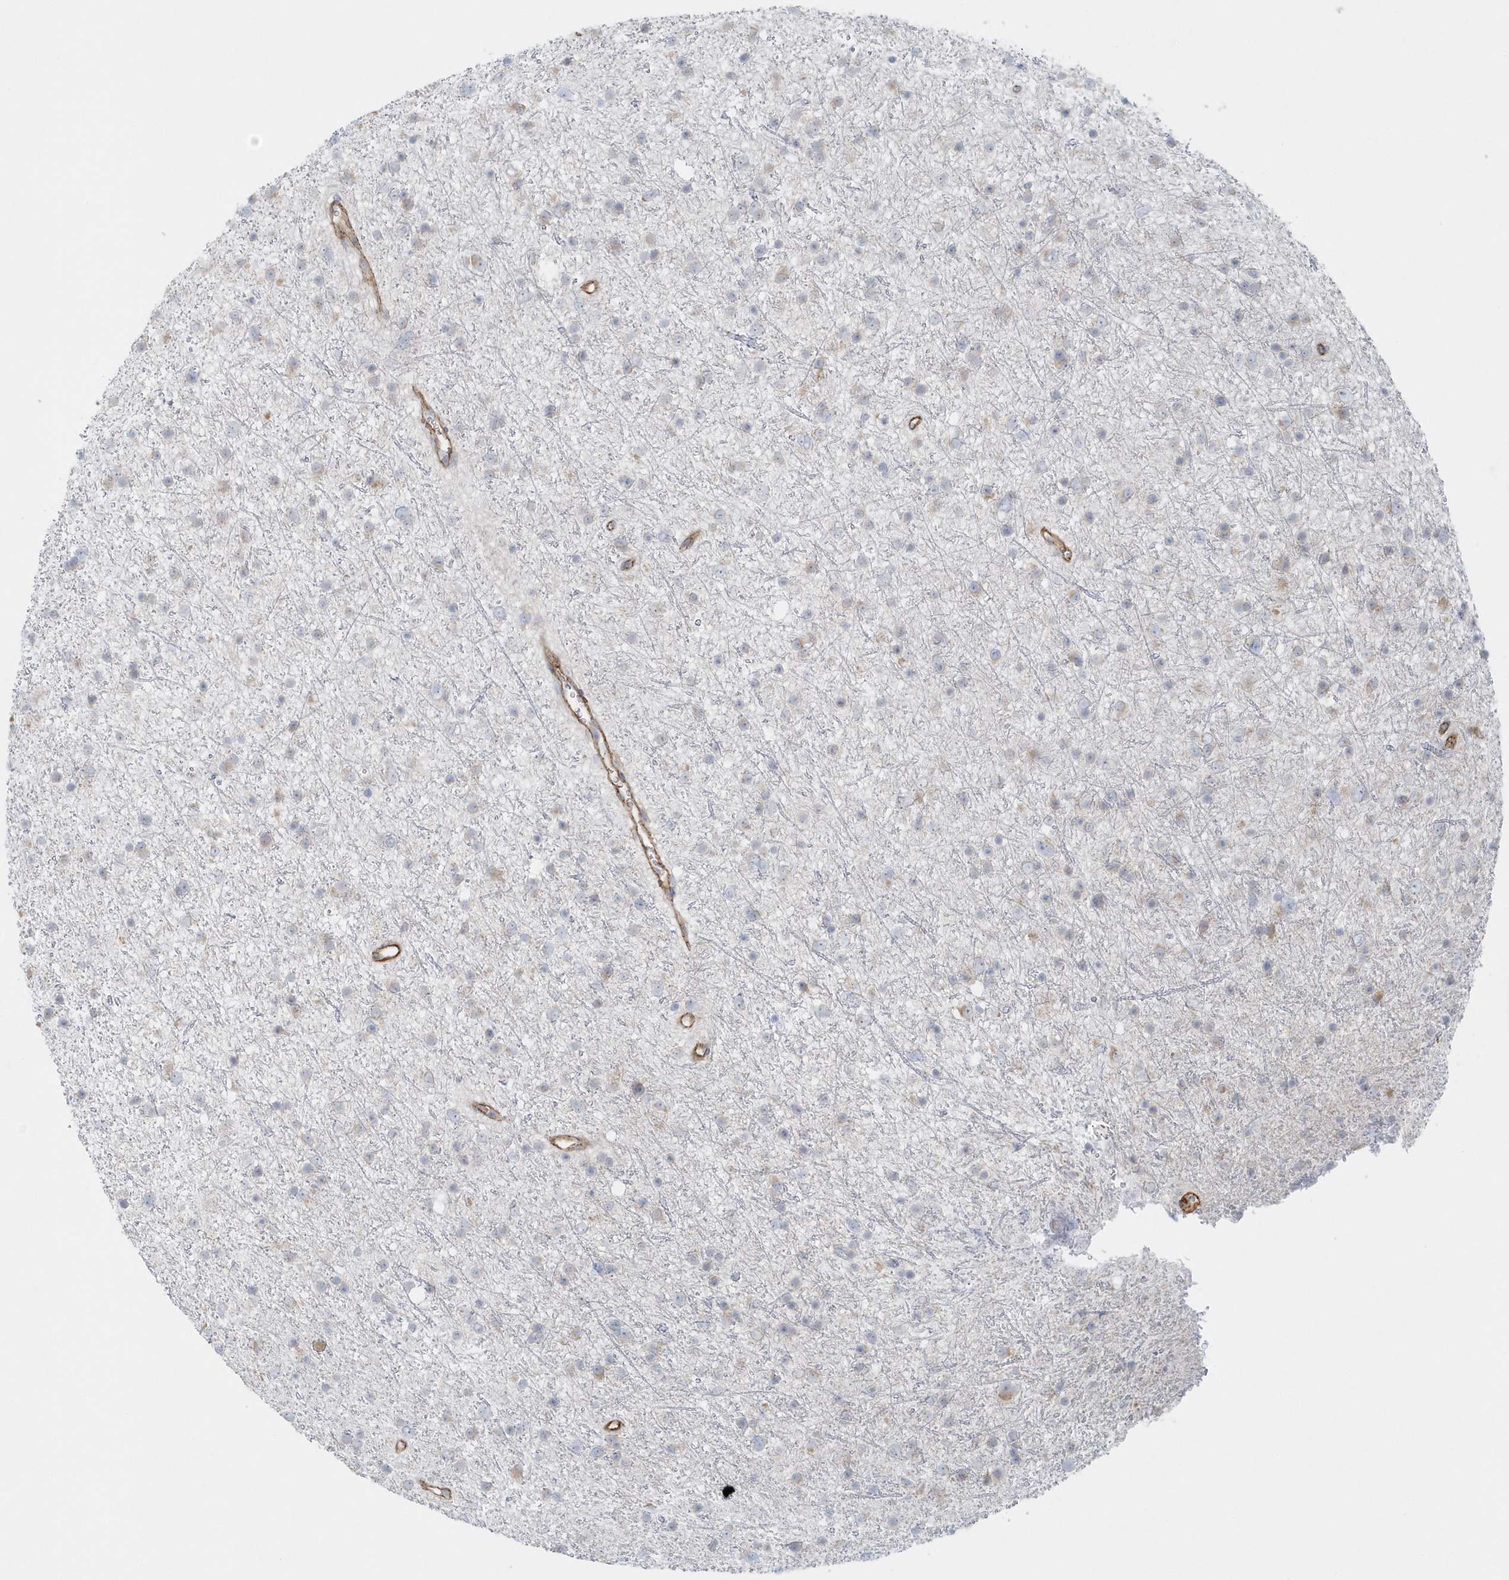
{"staining": {"intensity": "negative", "quantity": "none", "location": "none"}, "tissue": "glioma", "cell_type": "Tumor cells", "image_type": "cancer", "snomed": [{"axis": "morphology", "description": "Glioma, malignant, Low grade"}, {"axis": "topography", "description": "Cerebral cortex"}], "caption": "Glioma was stained to show a protein in brown. There is no significant expression in tumor cells.", "gene": "GPR152", "patient": {"sex": "female", "age": 39}}